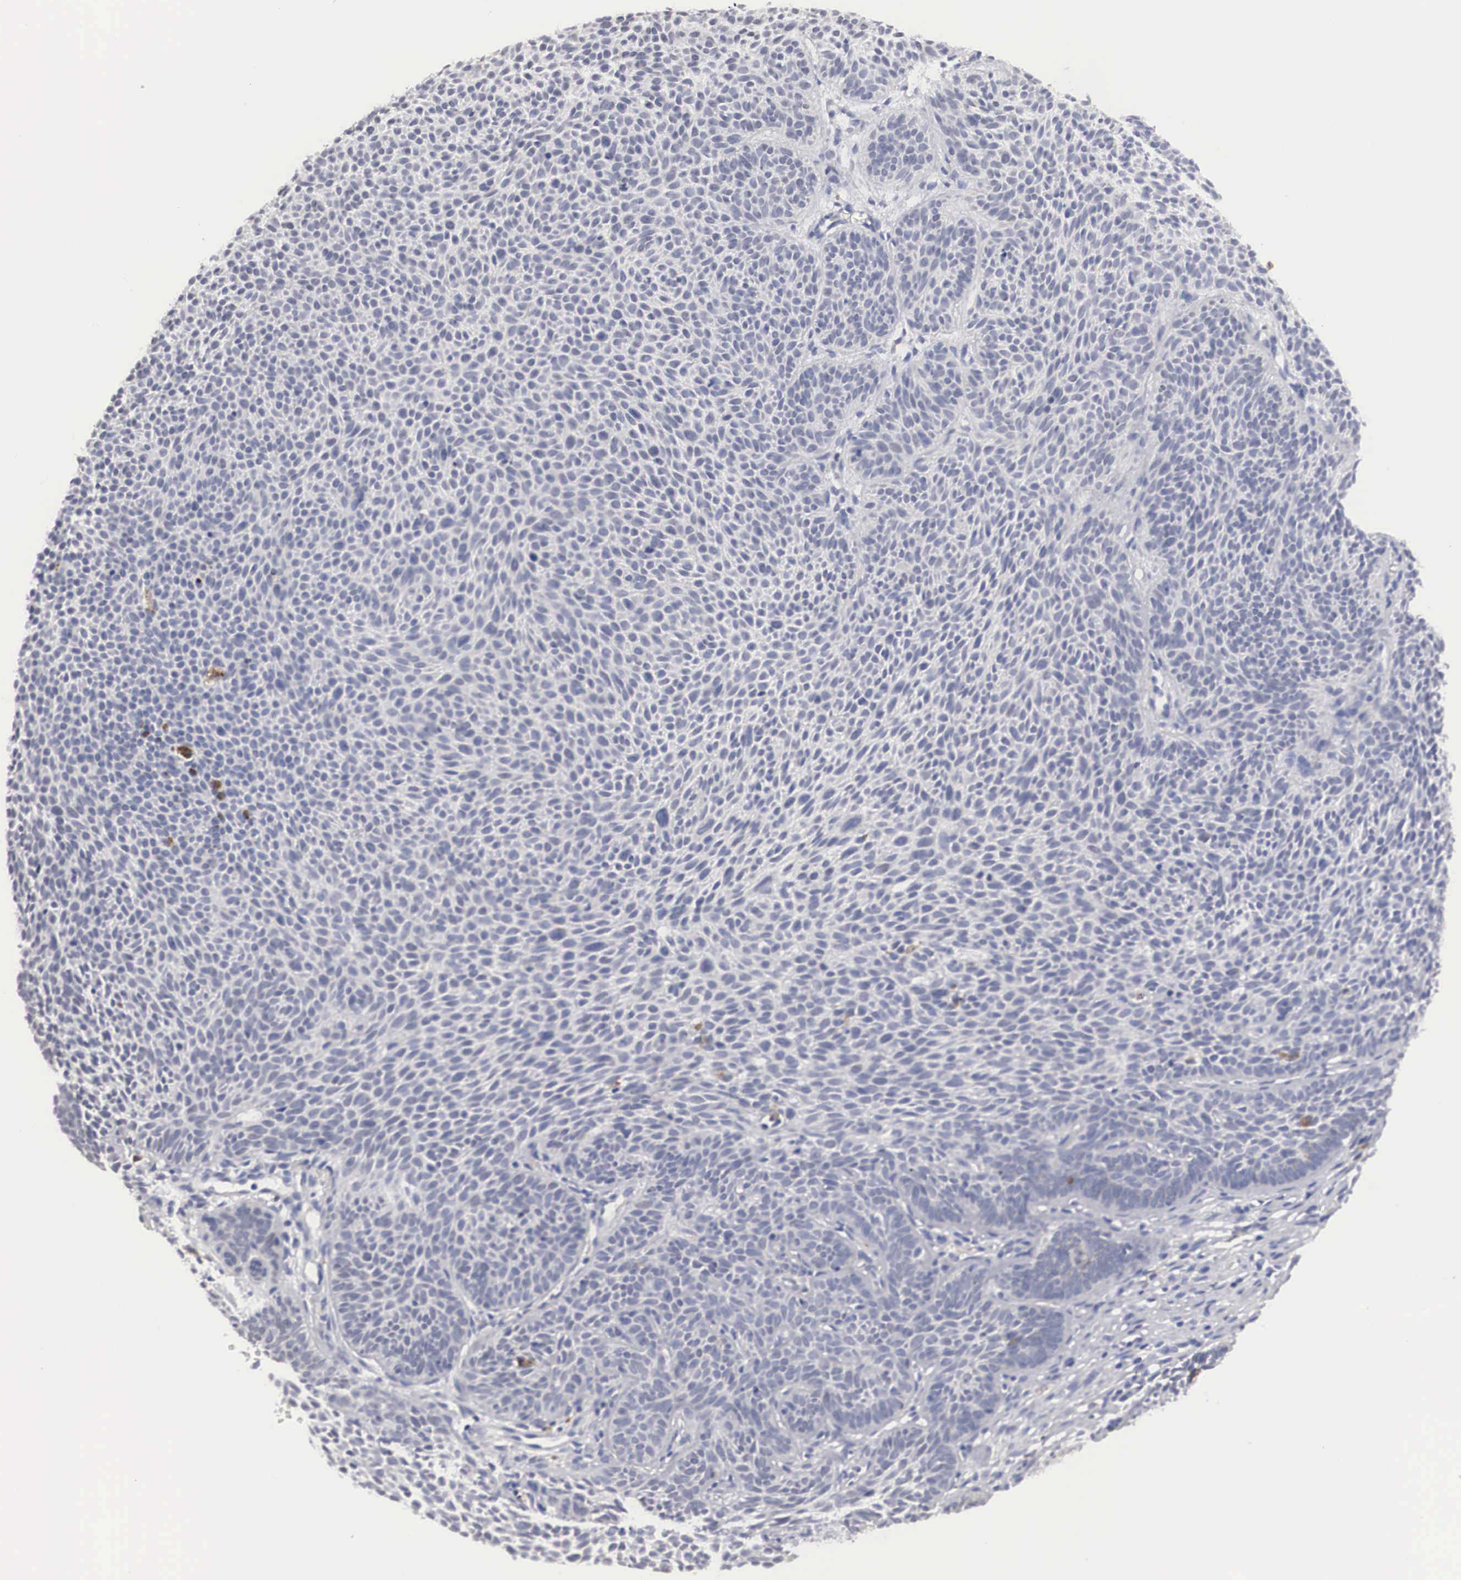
{"staining": {"intensity": "negative", "quantity": "none", "location": "none"}, "tissue": "skin cancer", "cell_type": "Tumor cells", "image_type": "cancer", "snomed": [{"axis": "morphology", "description": "Basal cell carcinoma"}, {"axis": "topography", "description": "Skin"}], "caption": "The immunohistochemistry (IHC) image has no significant positivity in tumor cells of basal cell carcinoma (skin) tissue. Nuclei are stained in blue.", "gene": "HMOX1", "patient": {"sex": "male", "age": 84}}